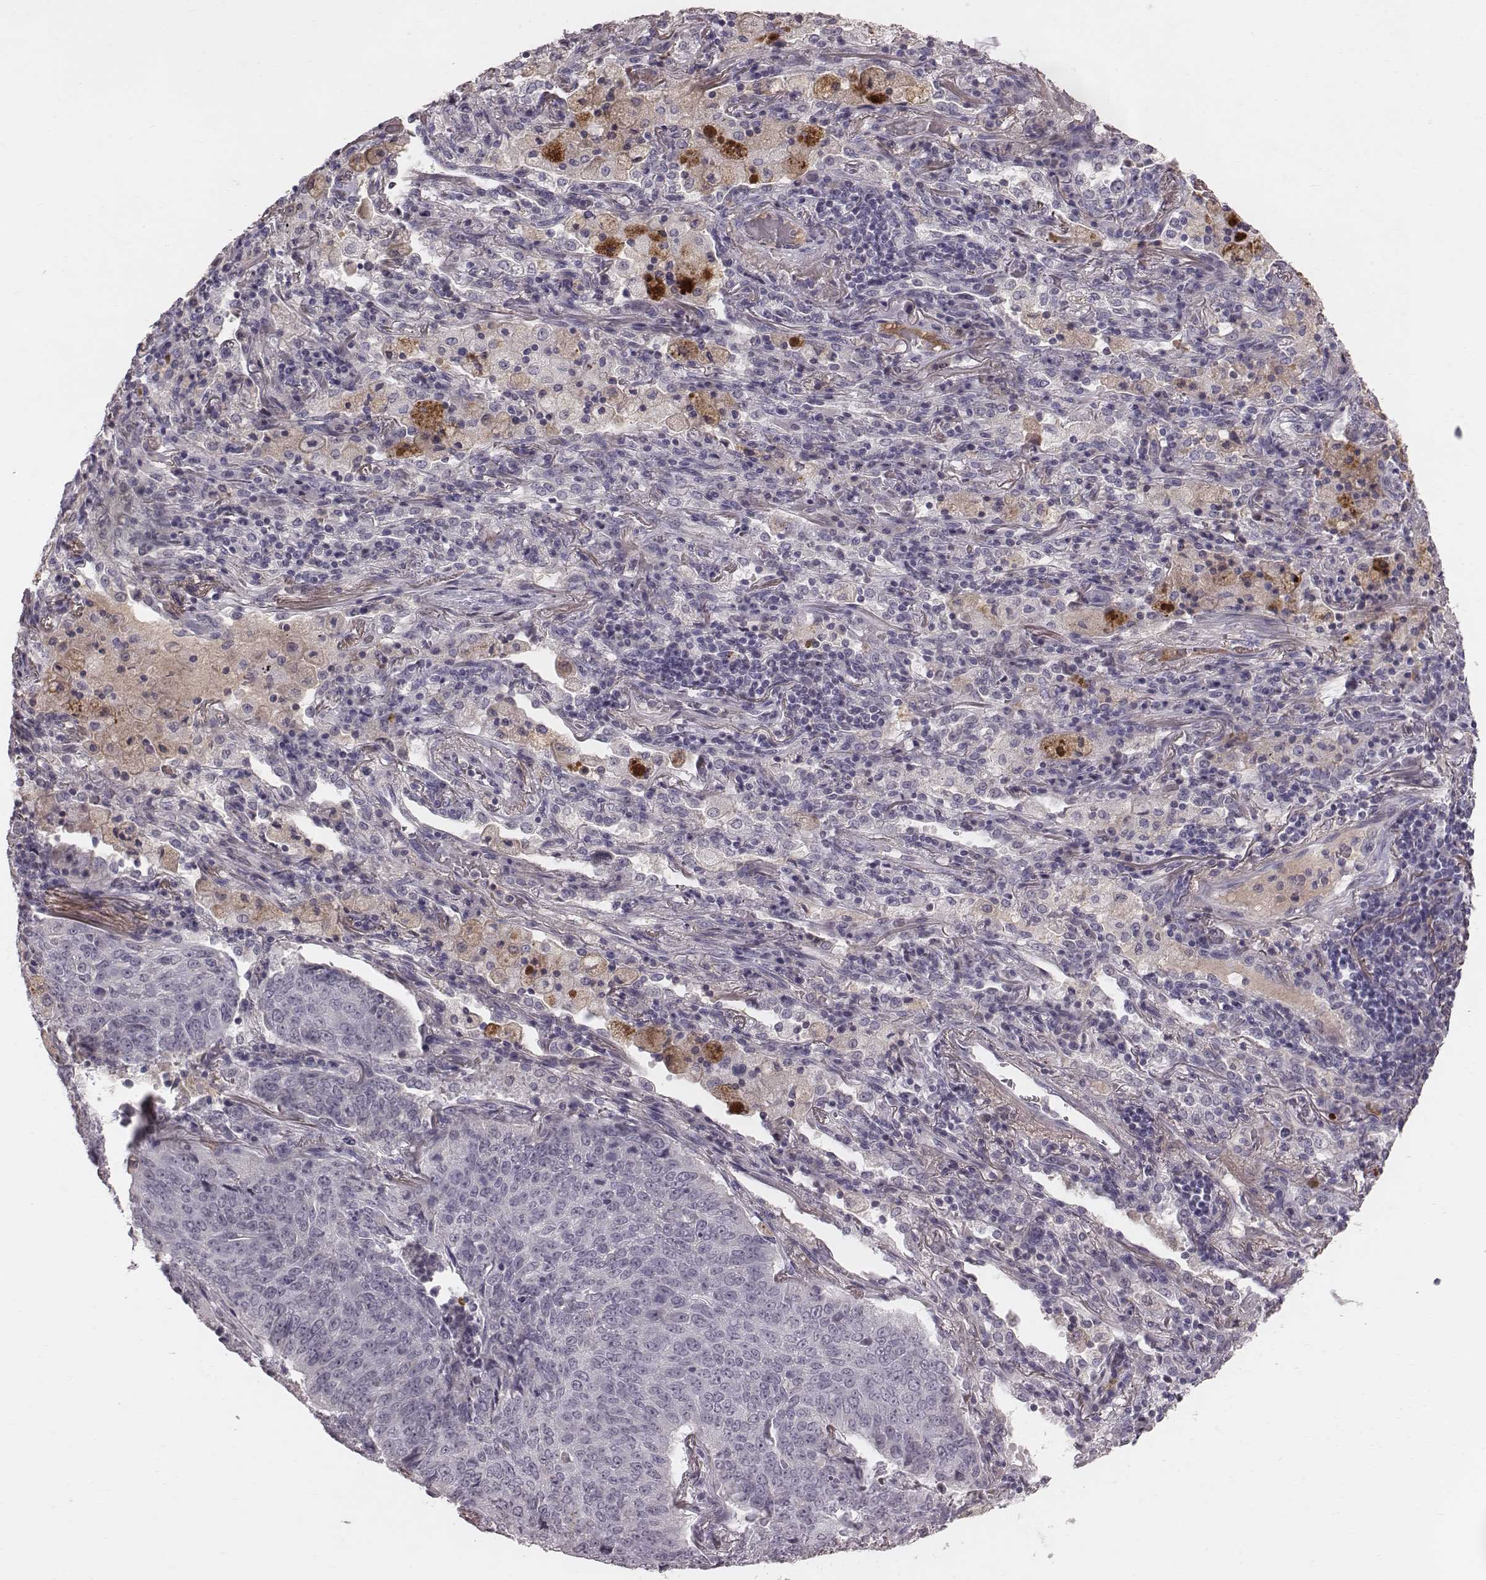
{"staining": {"intensity": "negative", "quantity": "none", "location": "none"}, "tissue": "lung cancer", "cell_type": "Tumor cells", "image_type": "cancer", "snomed": [{"axis": "morphology", "description": "Normal tissue, NOS"}, {"axis": "morphology", "description": "Squamous cell carcinoma, NOS"}, {"axis": "topography", "description": "Bronchus"}, {"axis": "topography", "description": "Lung"}], "caption": "There is no significant positivity in tumor cells of lung cancer.", "gene": "CFTR", "patient": {"sex": "male", "age": 64}}